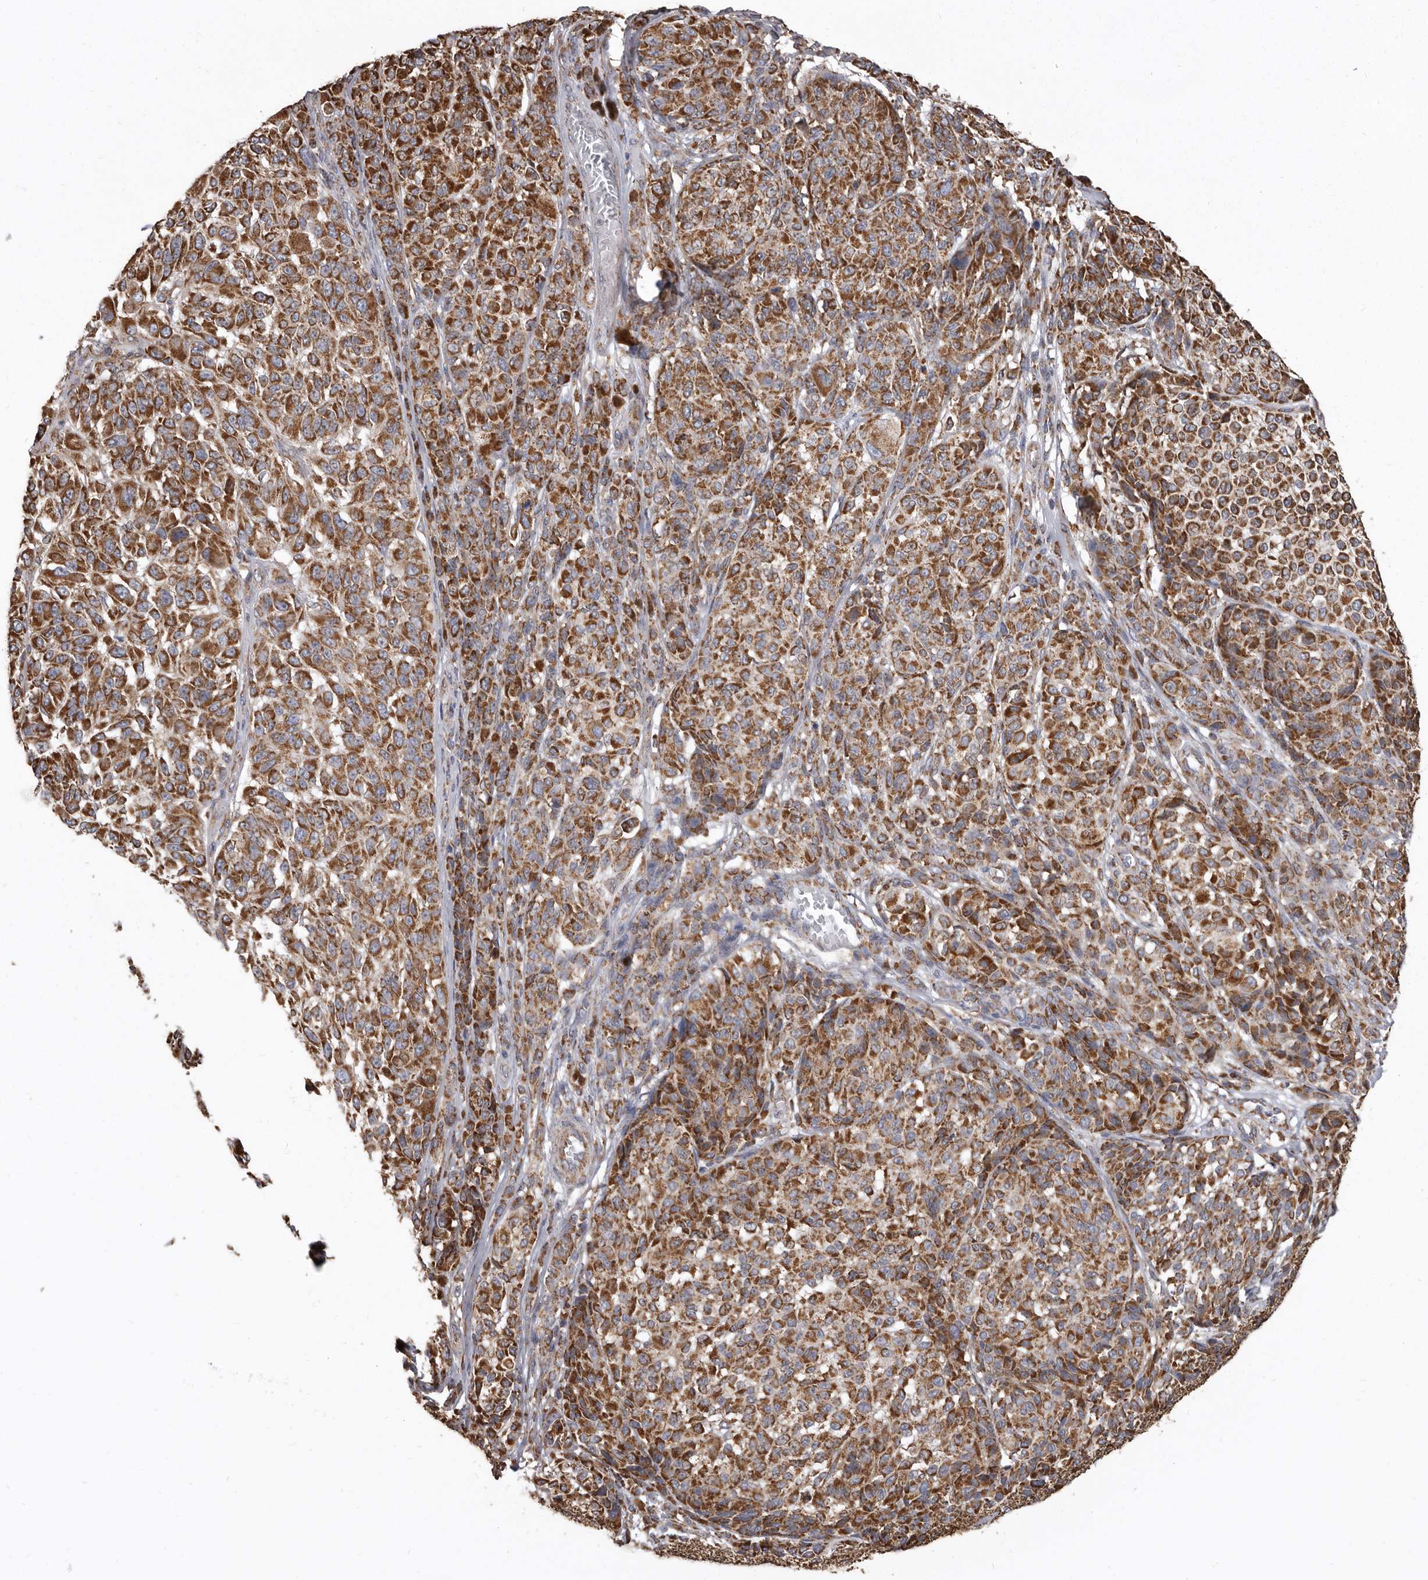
{"staining": {"intensity": "strong", "quantity": ">75%", "location": "cytoplasmic/membranous"}, "tissue": "melanoma", "cell_type": "Tumor cells", "image_type": "cancer", "snomed": [{"axis": "morphology", "description": "Malignant melanoma, NOS"}, {"axis": "topography", "description": "Skin"}], "caption": "A brown stain labels strong cytoplasmic/membranous expression of a protein in human melanoma tumor cells.", "gene": "CDK5RAP3", "patient": {"sex": "male", "age": 83}}